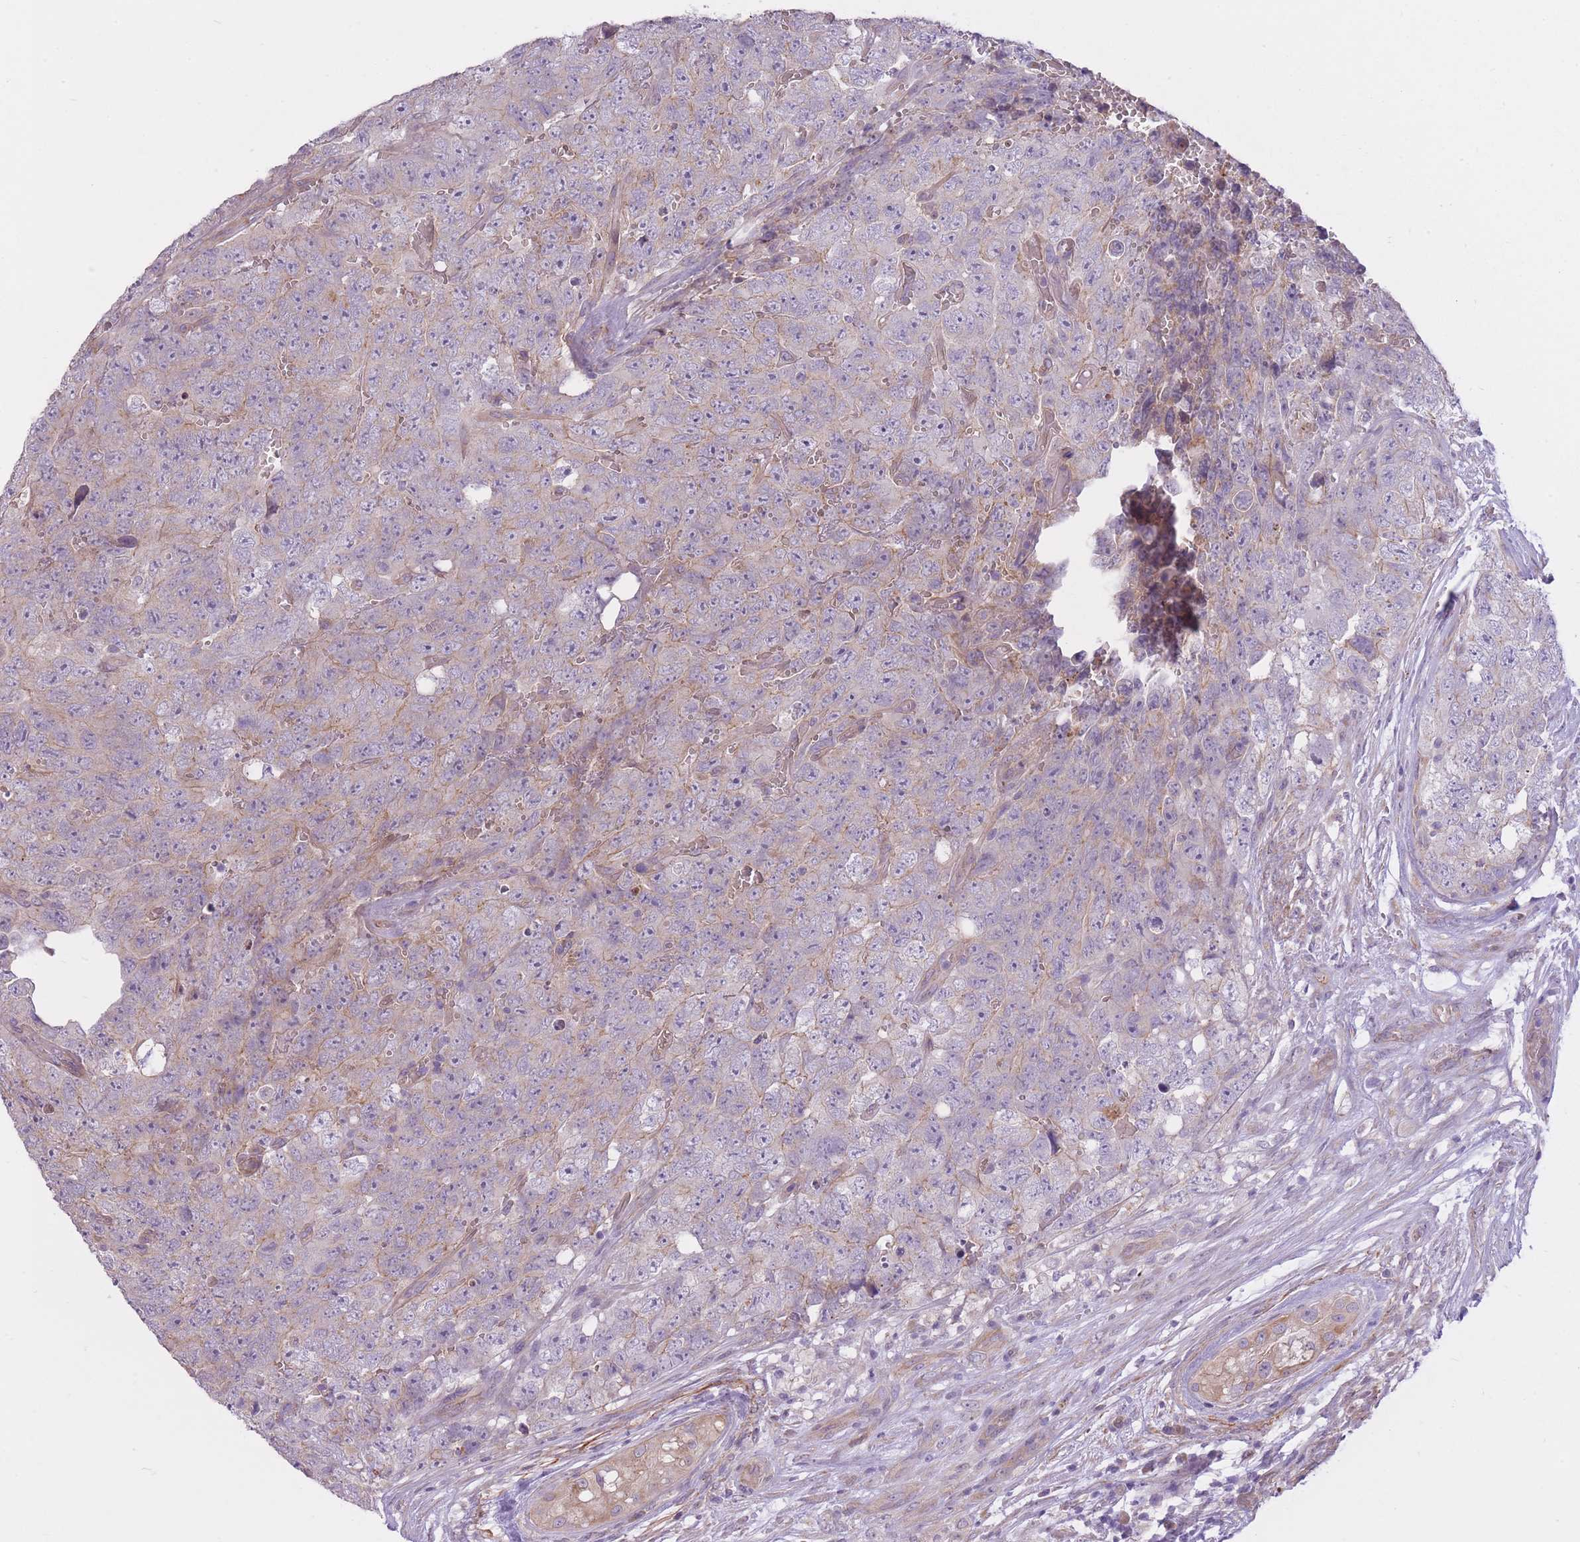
{"staining": {"intensity": "weak", "quantity": "25%-75%", "location": "cytoplasmic/membranous"}, "tissue": "testis cancer", "cell_type": "Tumor cells", "image_type": "cancer", "snomed": [{"axis": "morphology", "description": "Seminoma, NOS"}, {"axis": "morphology", "description": "Teratoma, malignant, NOS"}, {"axis": "topography", "description": "Testis"}], "caption": "Protein analysis of testis cancer (seminoma) tissue reveals weak cytoplasmic/membranous positivity in approximately 25%-75% of tumor cells.", "gene": "REV1", "patient": {"sex": "male", "age": 34}}